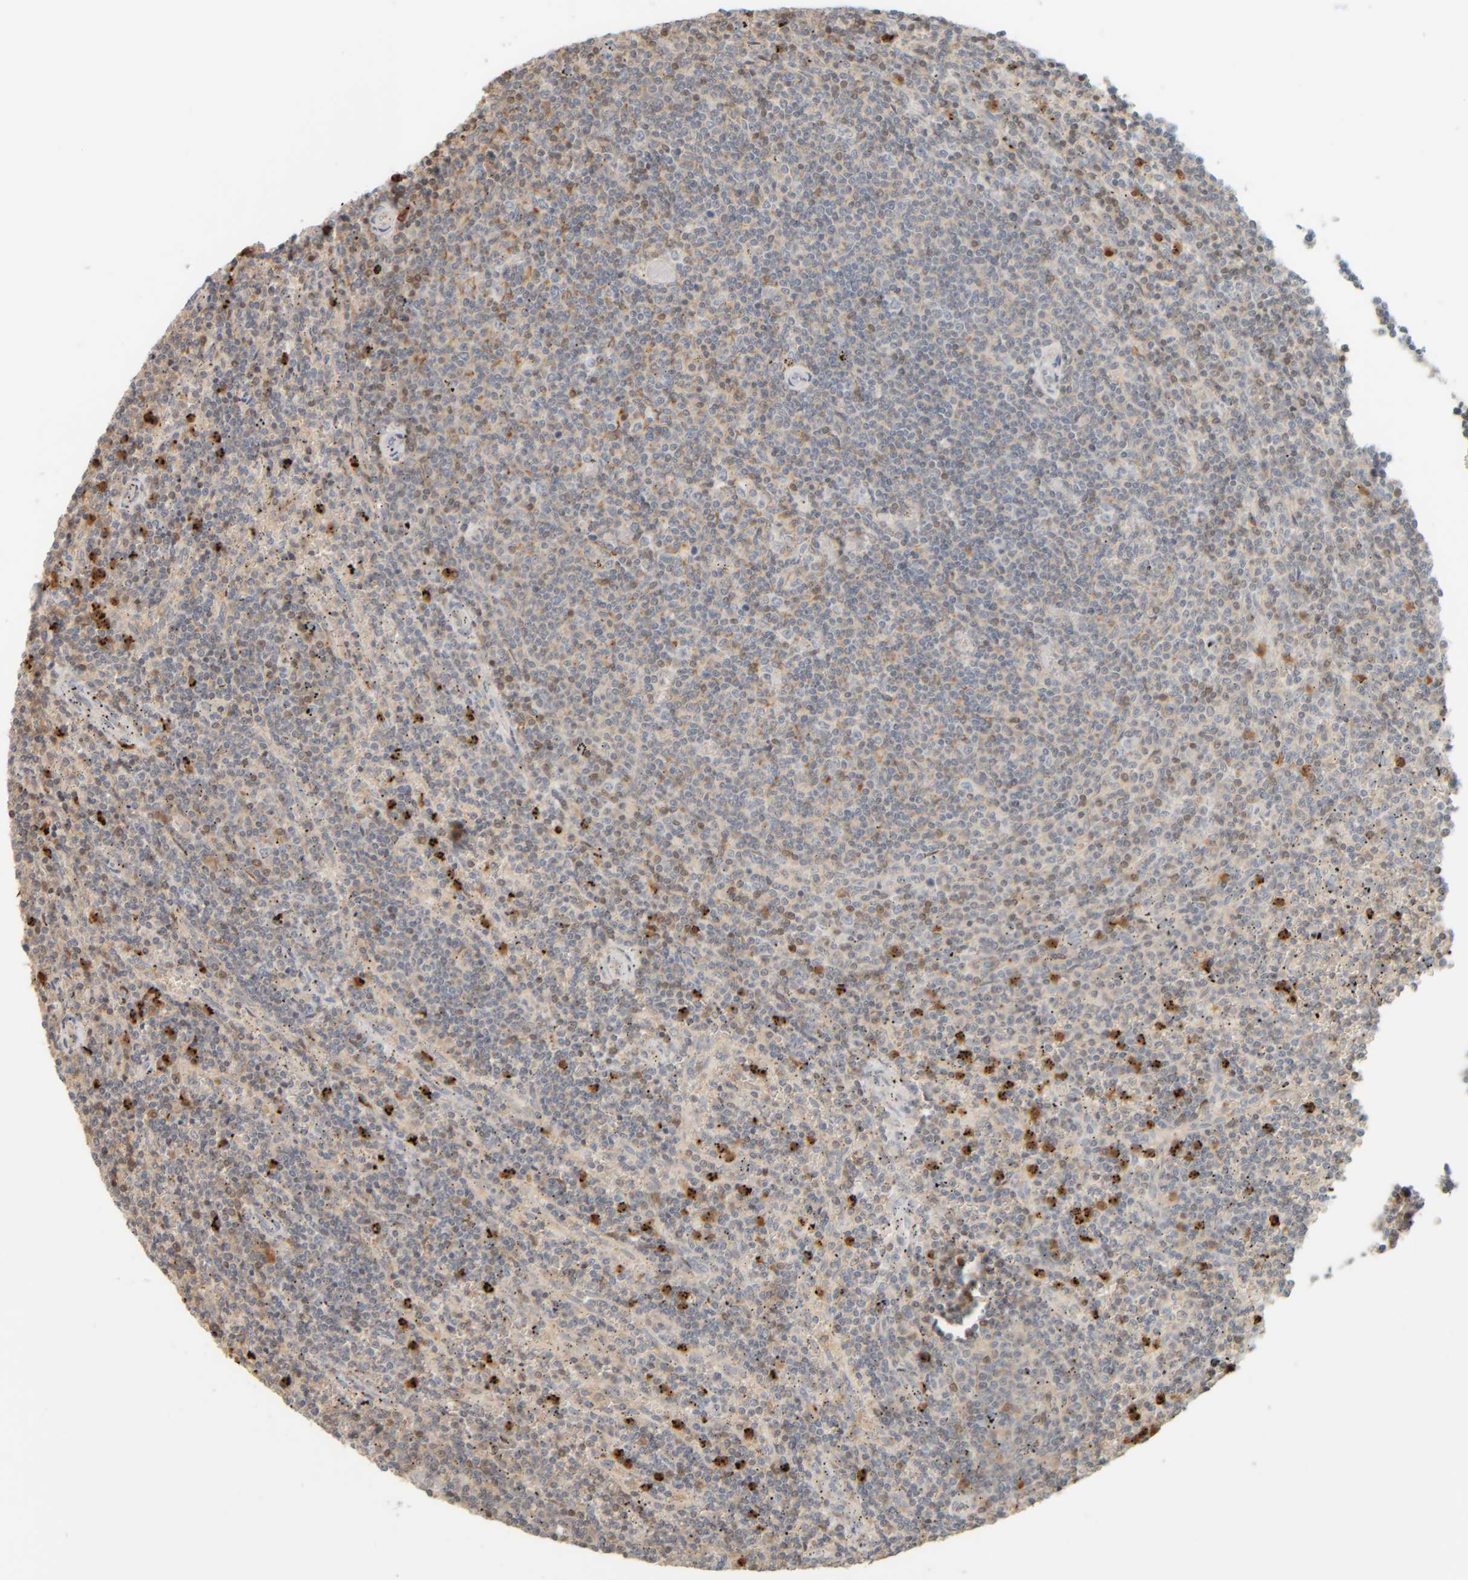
{"staining": {"intensity": "negative", "quantity": "none", "location": "none"}, "tissue": "lymphoma", "cell_type": "Tumor cells", "image_type": "cancer", "snomed": [{"axis": "morphology", "description": "Malignant lymphoma, non-Hodgkin's type, Low grade"}, {"axis": "topography", "description": "Spleen"}], "caption": "Histopathology image shows no significant protein positivity in tumor cells of lymphoma.", "gene": "PTGES3L-AARSD1", "patient": {"sex": "female", "age": 50}}